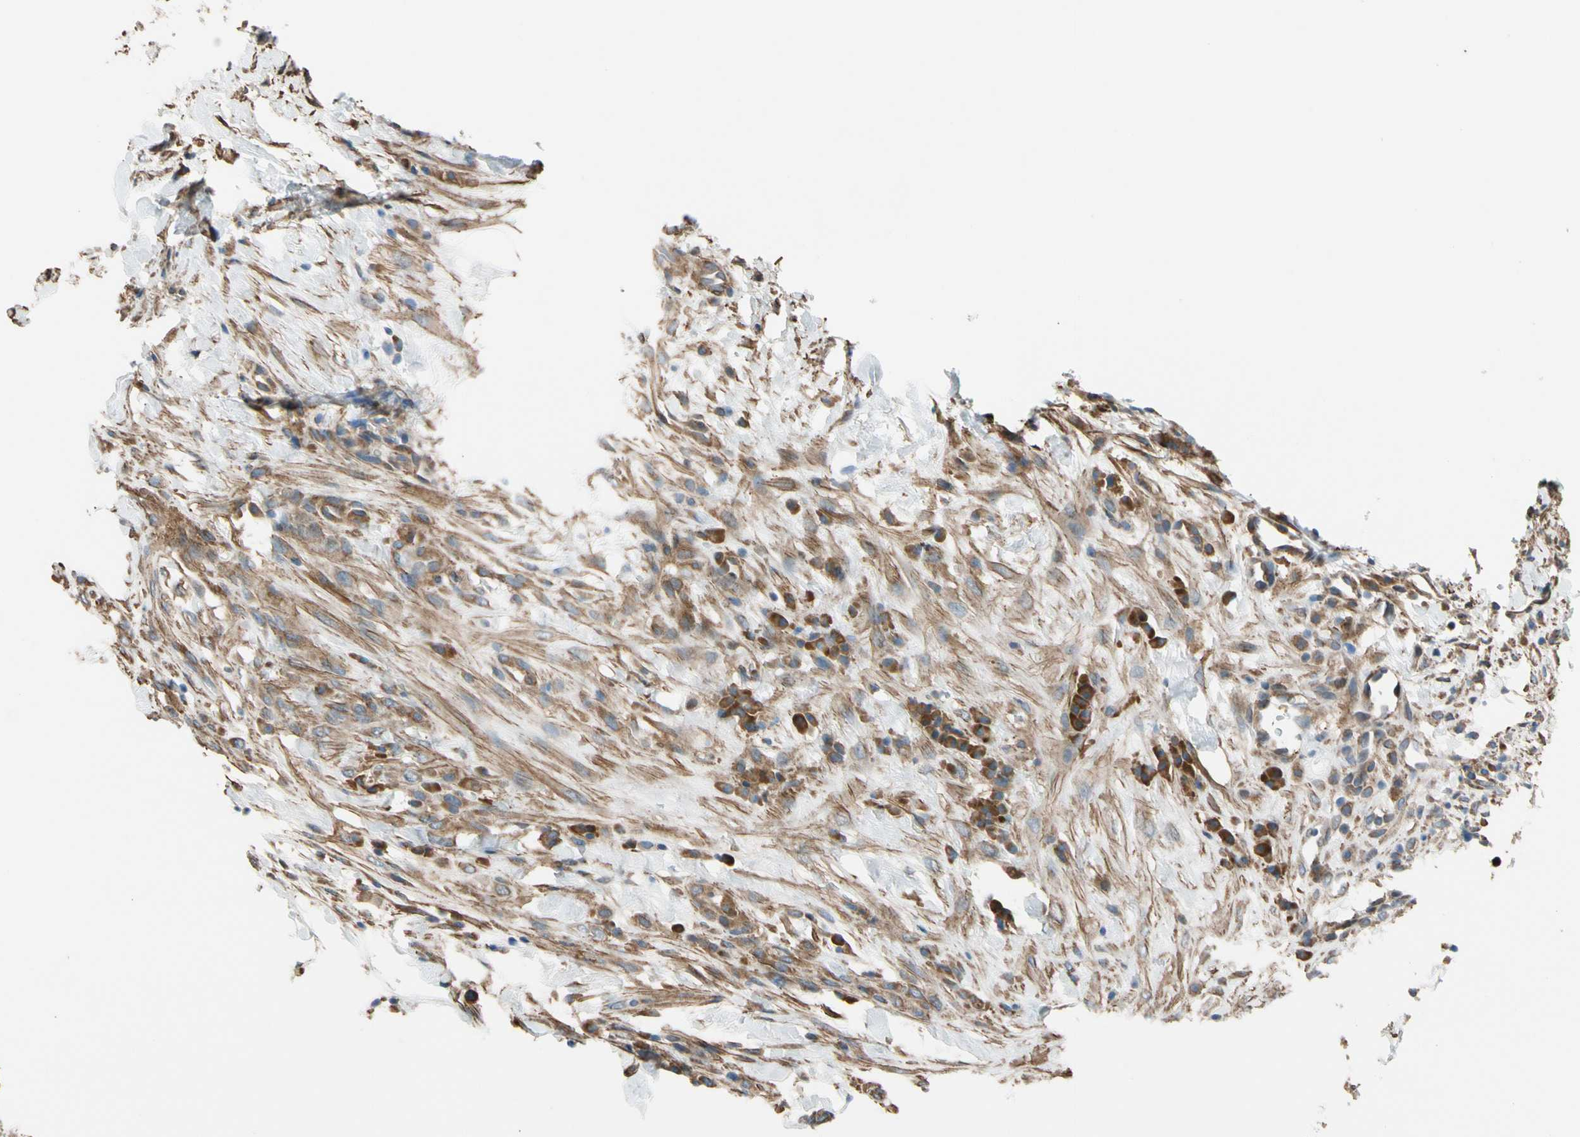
{"staining": {"intensity": "moderate", "quantity": ">75%", "location": "cytoplasmic/membranous"}, "tissue": "breast cancer", "cell_type": "Tumor cells", "image_type": "cancer", "snomed": [{"axis": "morphology", "description": "Duct carcinoma"}, {"axis": "topography", "description": "Breast"}], "caption": "Moderate cytoplasmic/membranous expression for a protein is seen in approximately >75% of tumor cells of infiltrating ductal carcinoma (breast) using IHC.", "gene": "LIMK2", "patient": {"sex": "female", "age": 37}}